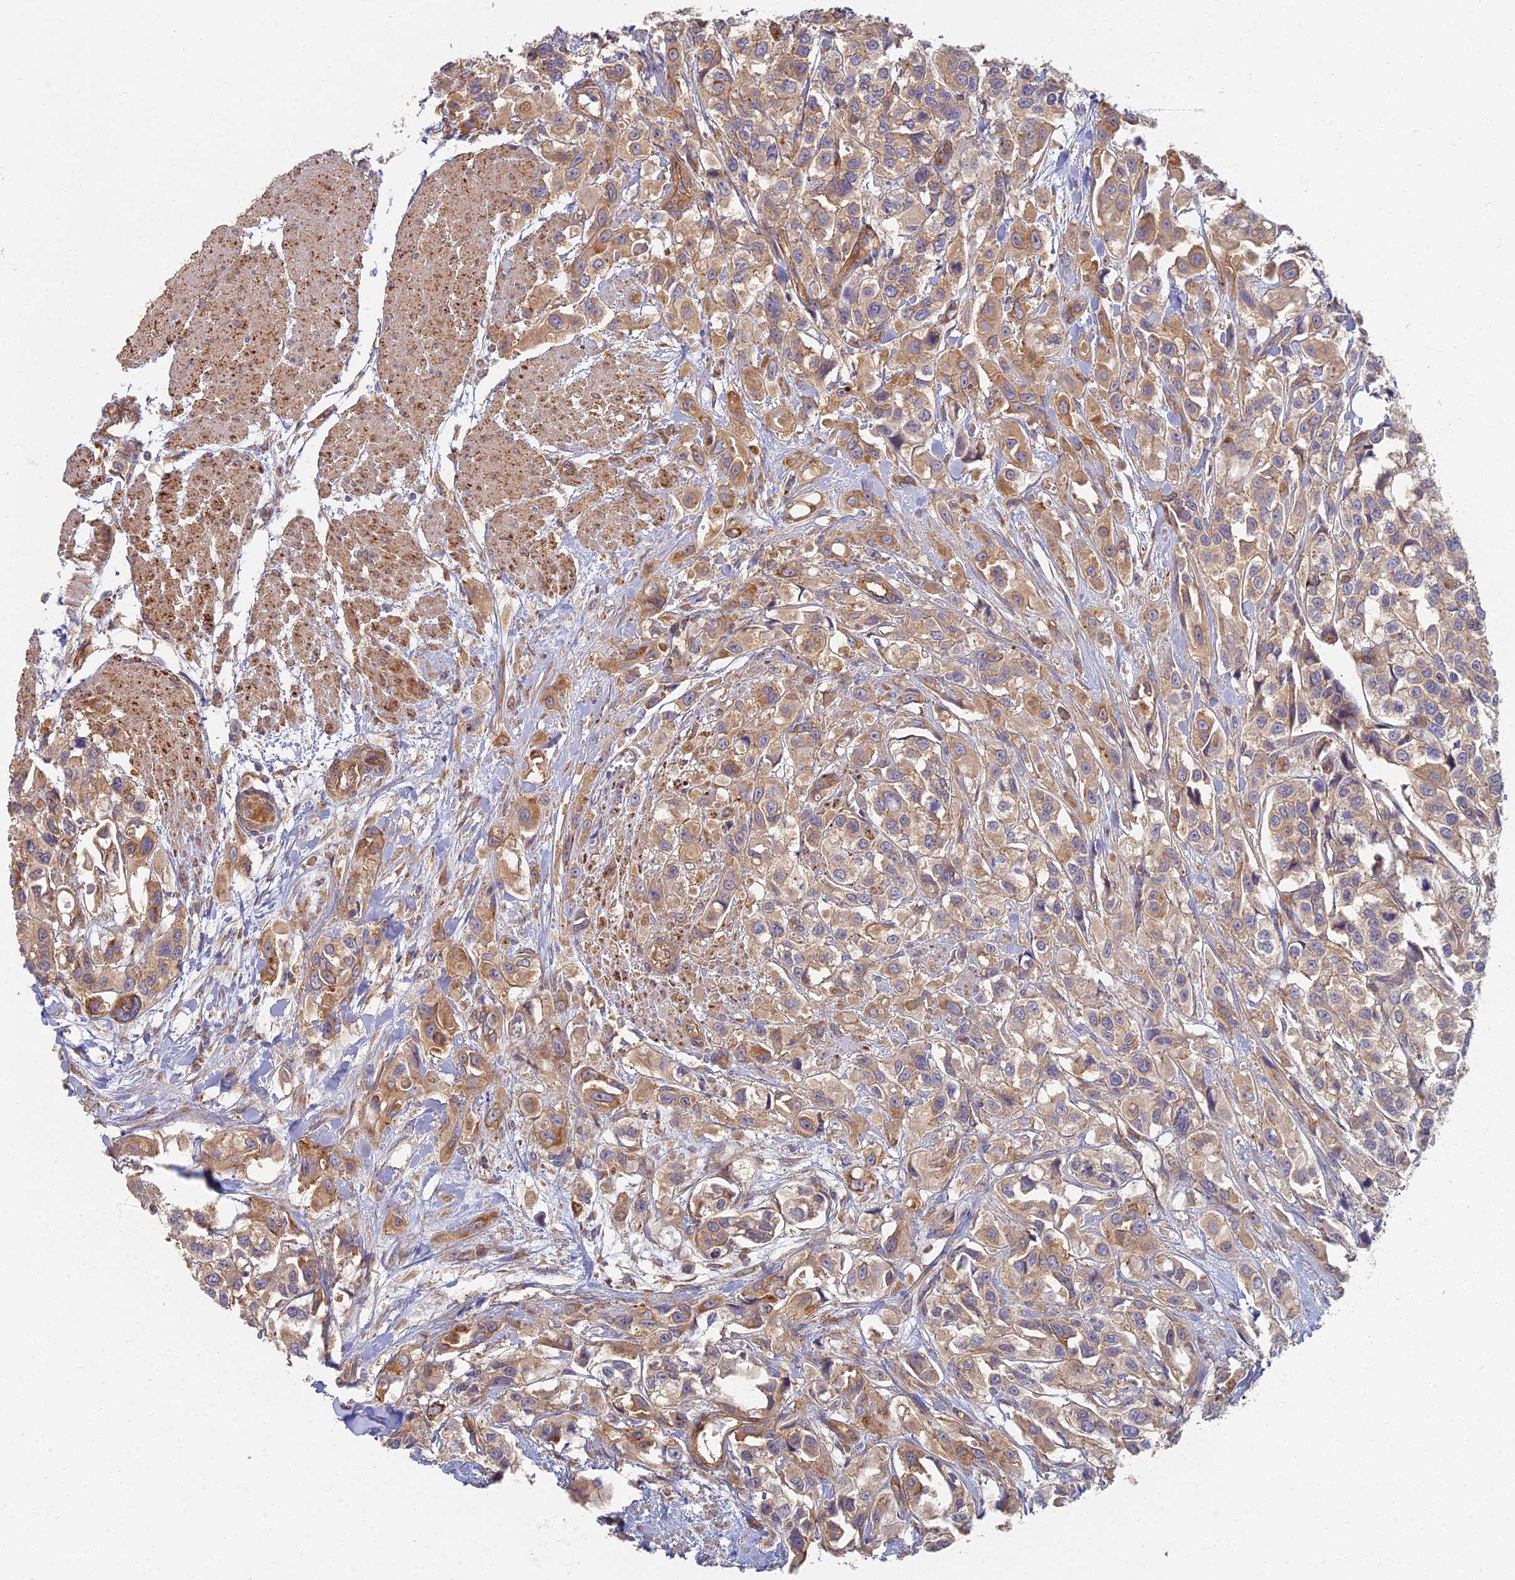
{"staining": {"intensity": "moderate", "quantity": "25%-75%", "location": "cytoplasmic/membranous"}, "tissue": "urothelial cancer", "cell_type": "Tumor cells", "image_type": "cancer", "snomed": [{"axis": "morphology", "description": "Urothelial carcinoma, High grade"}, {"axis": "topography", "description": "Urinary bladder"}], "caption": "DAB immunohistochemical staining of urothelial cancer exhibits moderate cytoplasmic/membranous protein positivity in about 25%-75% of tumor cells.", "gene": "RBSN", "patient": {"sex": "male", "age": 67}}